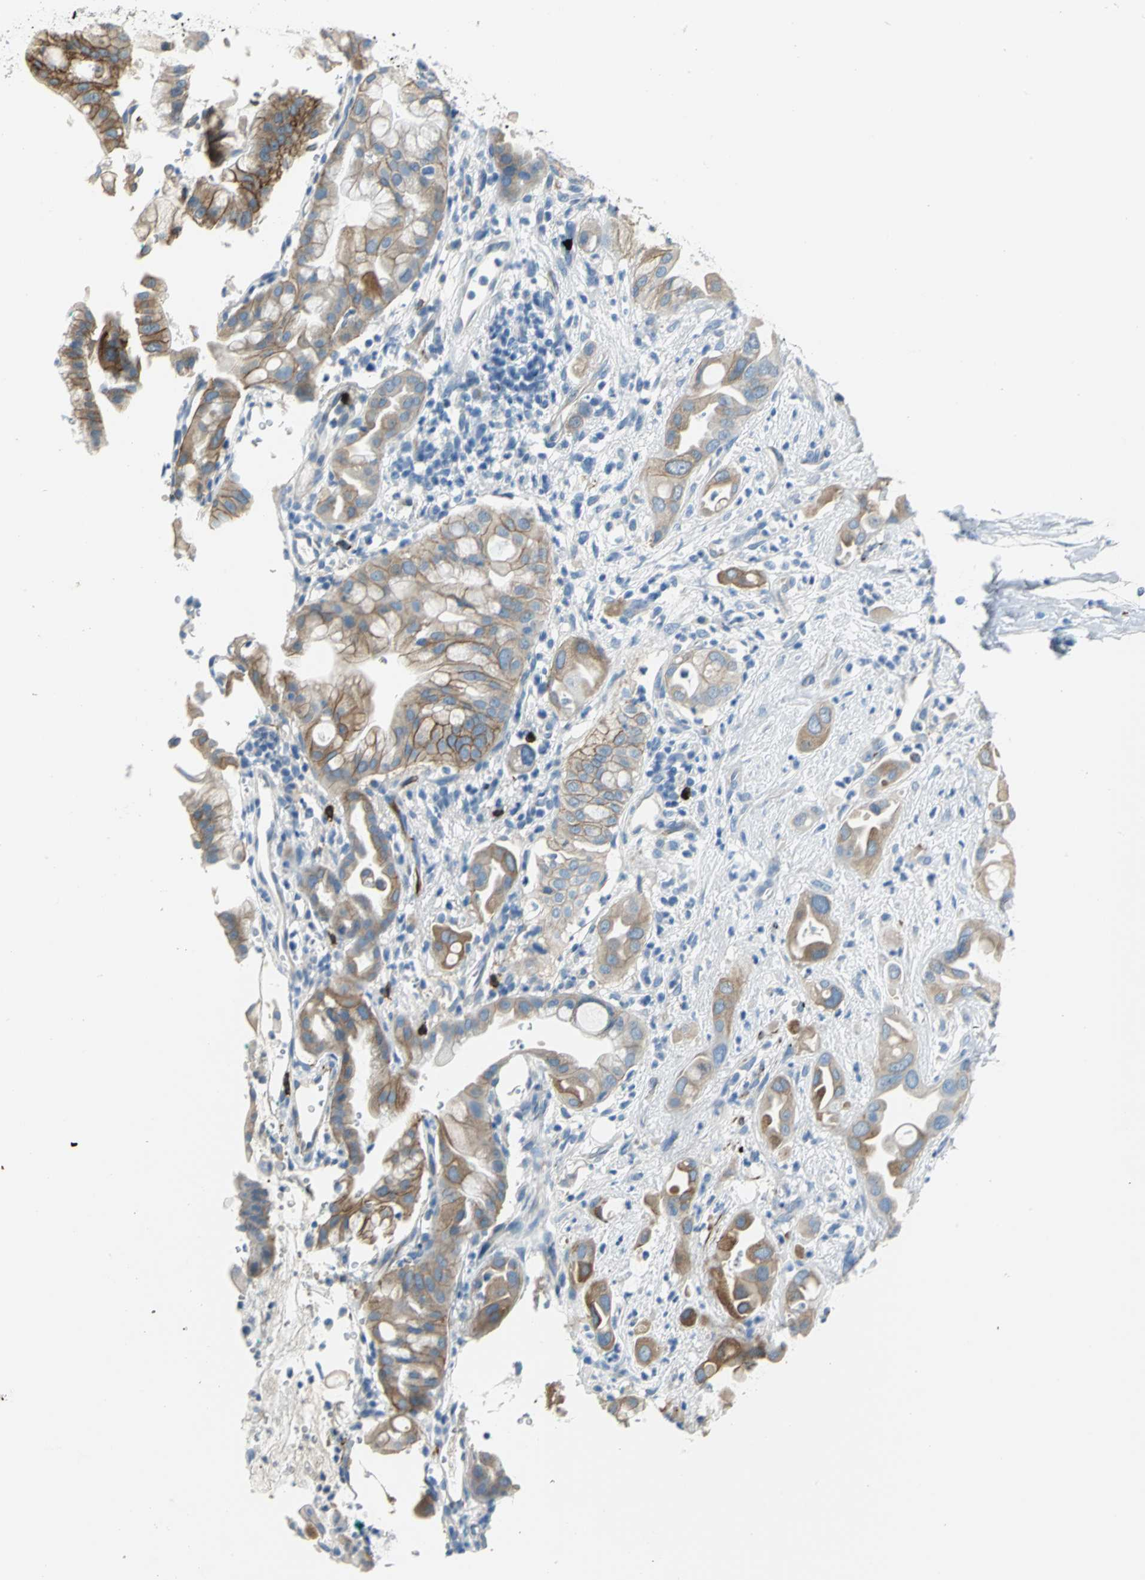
{"staining": {"intensity": "moderate", "quantity": ">75%", "location": "cytoplasmic/membranous"}, "tissue": "pancreatic cancer", "cell_type": "Tumor cells", "image_type": "cancer", "snomed": [{"axis": "morphology", "description": "Adenocarcinoma, NOS"}, {"axis": "morphology", "description": "Adenocarcinoma, metastatic, NOS"}, {"axis": "topography", "description": "Lymph node"}, {"axis": "topography", "description": "Pancreas"}, {"axis": "topography", "description": "Duodenum"}], "caption": "Immunohistochemical staining of human pancreatic cancer (metastatic adenocarcinoma) demonstrates medium levels of moderate cytoplasmic/membranous protein positivity in about >75% of tumor cells.", "gene": "ALOX15", "patient": {"sex": "female", "age": 64}}